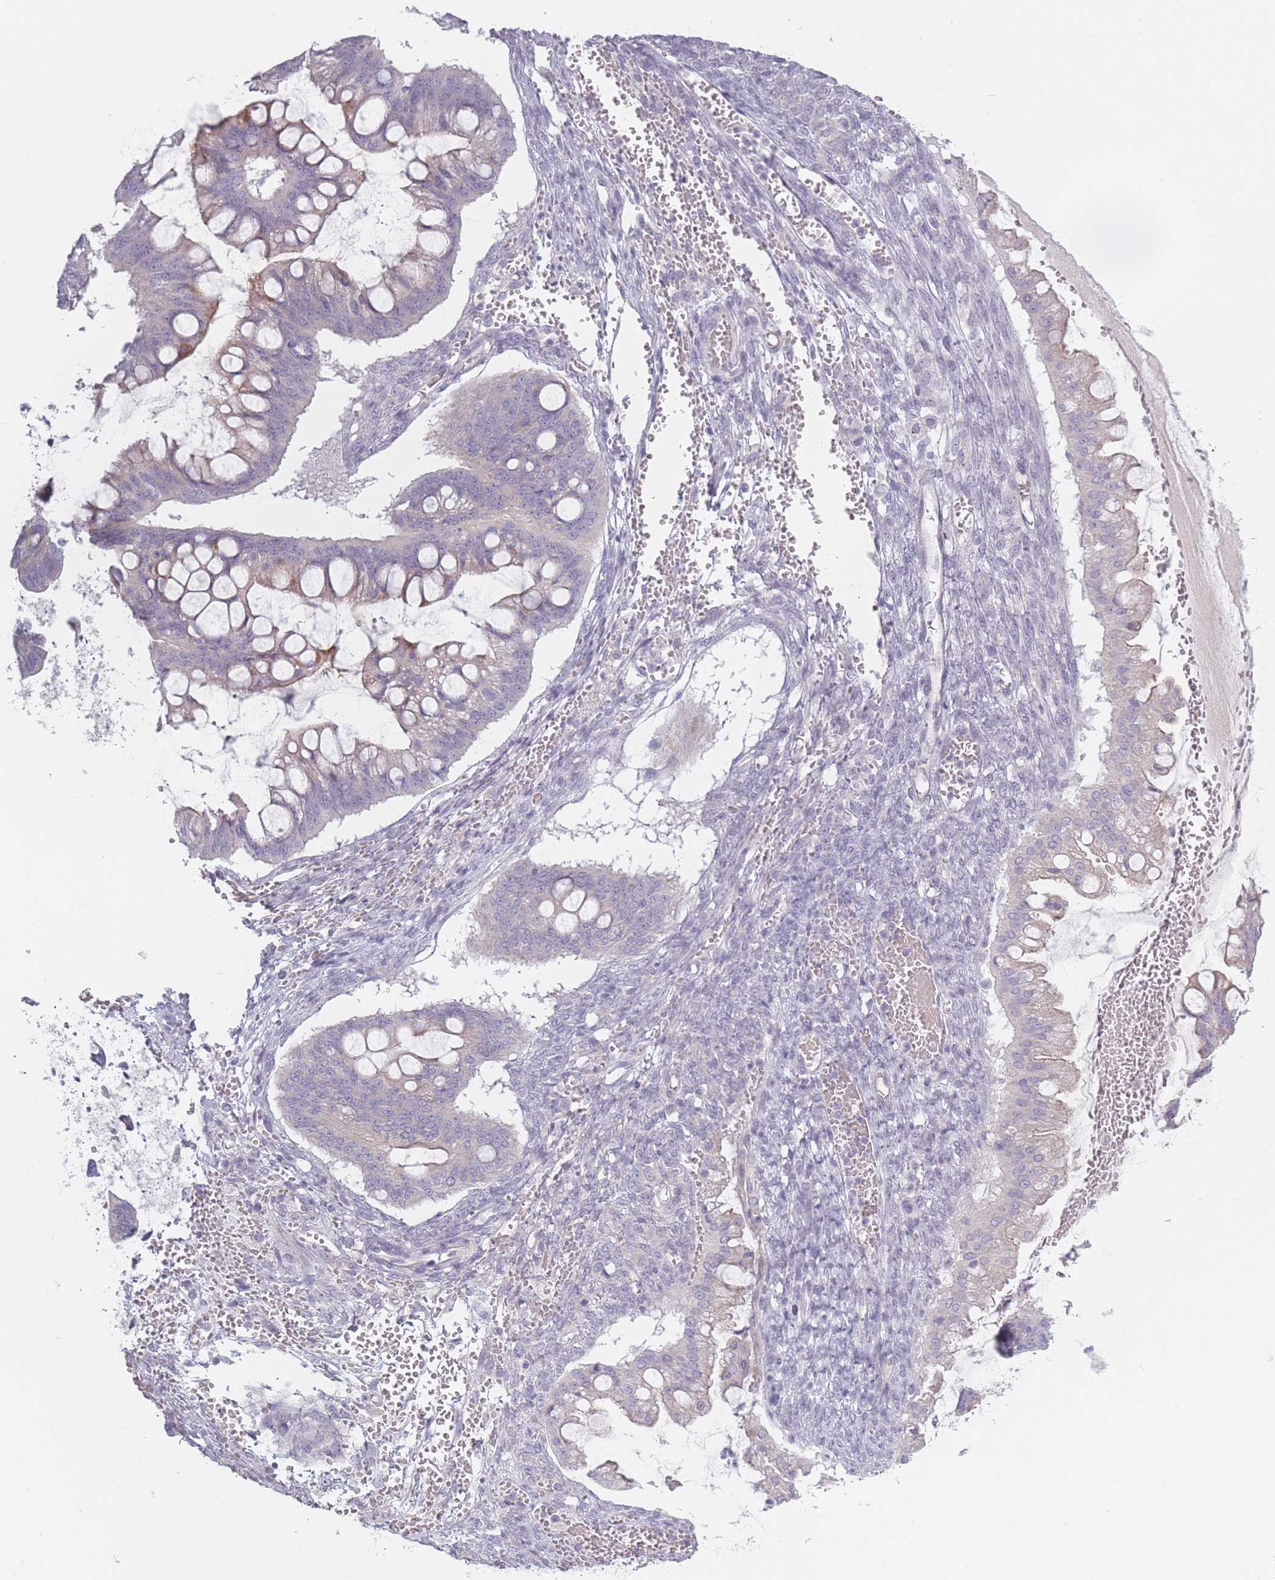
{"staining": {"intensity": "weak", "quantity": "<25%", "location": "cytoplasmic/membranous"}, "tissue": "ovarian cancer", "cell_type": "Tumor cells", "image_type": "cancer", "snomed": [{"axis": "morphology", "description": "Cystadenocarcinoma, mucinous, NOS"}, {"axis": "topography", "description": "Ovary"}], "caption": "Human ovarian mucinous cystadenocarcinoma stained for a protein using IHC shows no staining in tumor cells.", "gene": "RASL10B", "patient": {"sex": "female", "age": 73}}